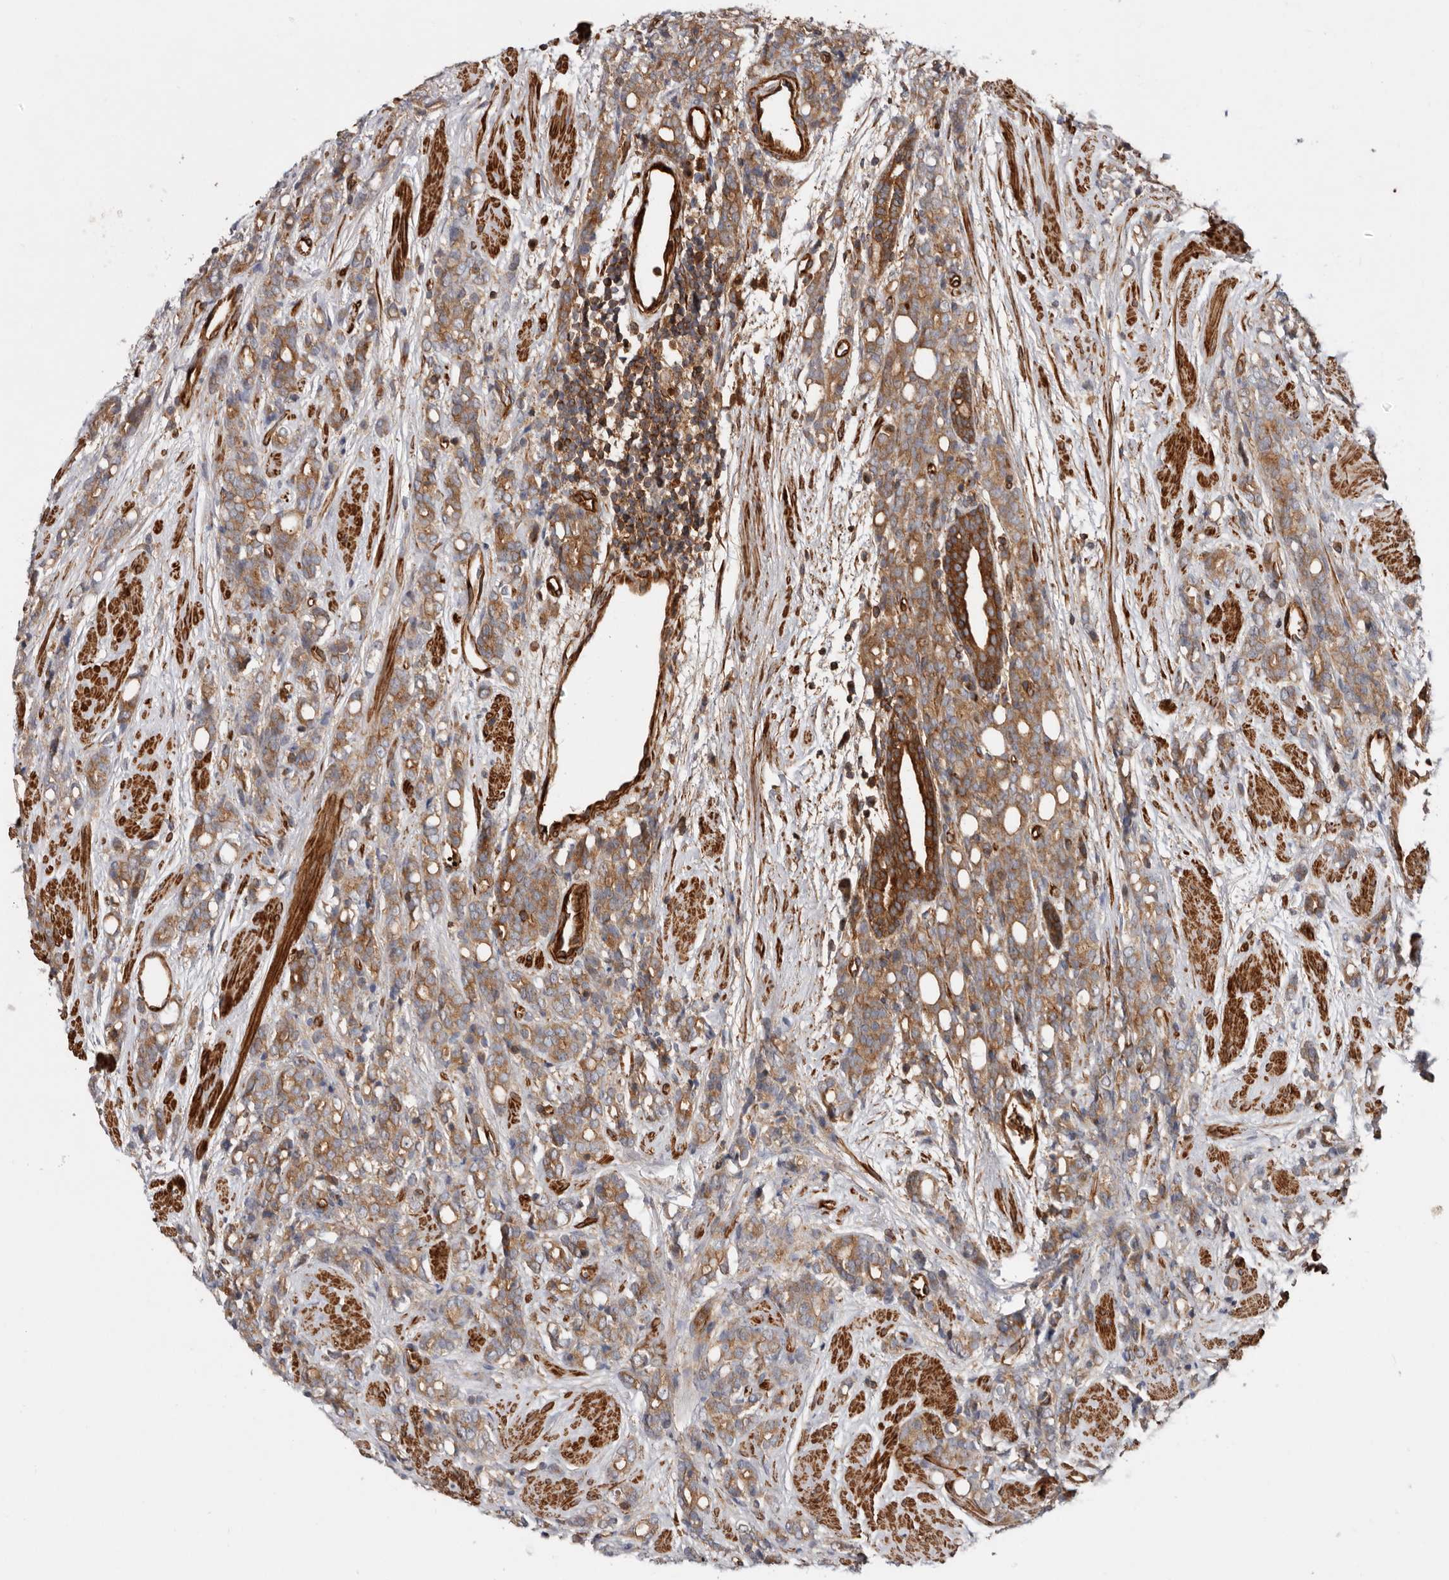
{"staining": {"intensity": "moderate", "quantity": ">75%", "location": "cytoplasmic/membranous"}, "tissue": "prostate cancer", "cell_type": "Tumor cells", "image_type": "cancer", "snomed": [{"axis": "morphology", "description": "Adenocarcinoma, High grade"}, {"axis": "topography", "description": "Prostate"}], "caption": "Immunohistochemical staining of prostate high-grade adenocarcinoma reveals medium levels of moderate cytoplasmic/membranous protein staining in approximately >75% of tumor cells. Immunohistochemistry stains the protein in brown and the nuclei are stained blue.", "gene": "TMC7", "patient": {"sex": "male", "age": 62}}